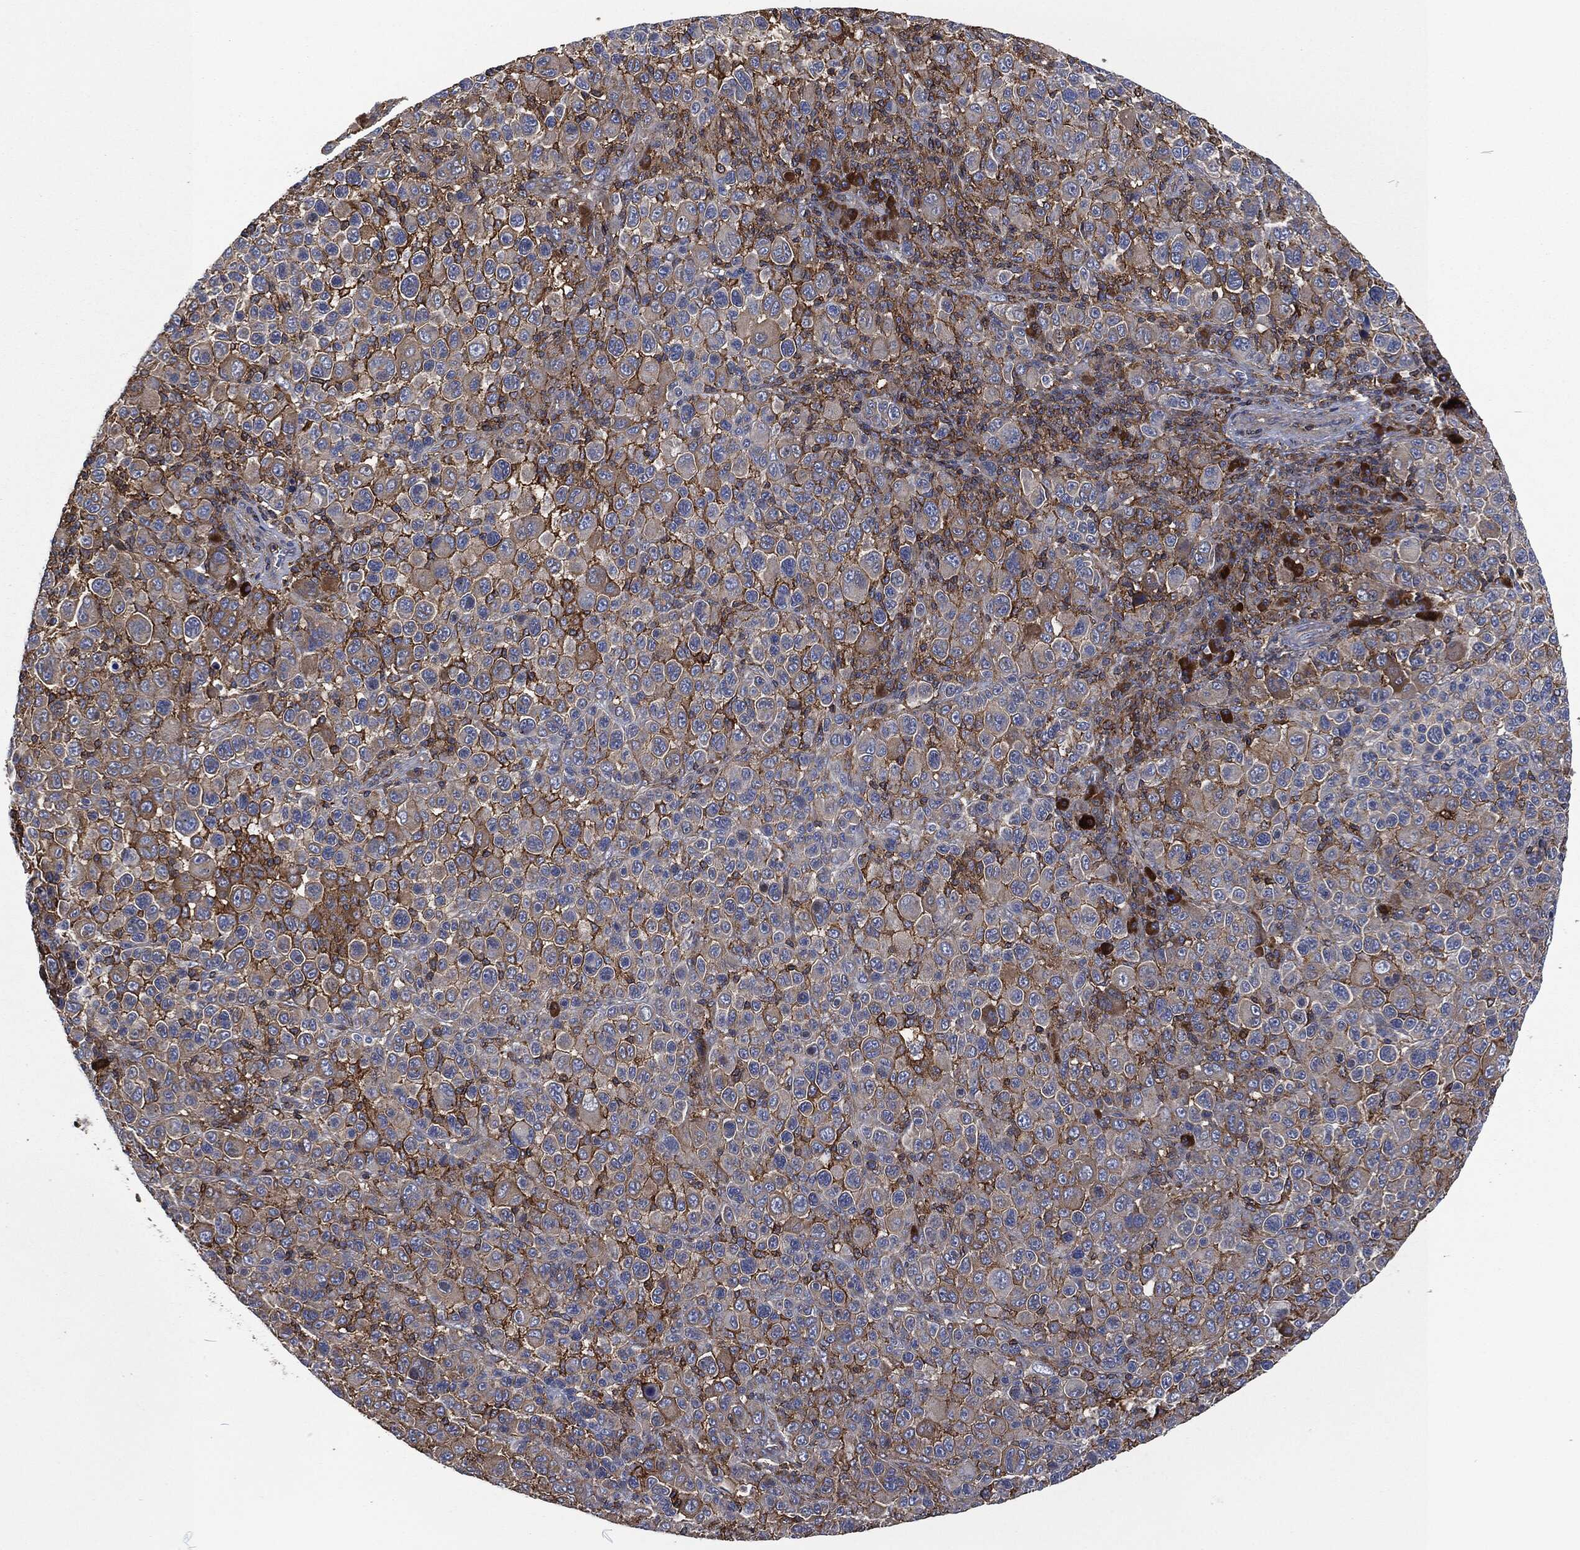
{"staining": {"intensity": "strong", "quantity": "<25%", "location": "cytoplasmic/membranous"}, "tissue": "melanoma", "cell_type": "Tumor cells", "image_type": "cancer", "snomed": [{"axis": "morphology", "description": "Malignant melanoma, NOS"}, {"axis": "topography", "description": "Skin"}], "caption": "High-magnification brightfield microscopy of melanoma stained with DAB (brown) and counterstained with hematoxylin (blue). tumor cells exhibit strong cytoplasmic/membranous staining is identified in about<25% of cells.", "gene": "LGALS9", "patient": {"sex": "female", "age": 57}}